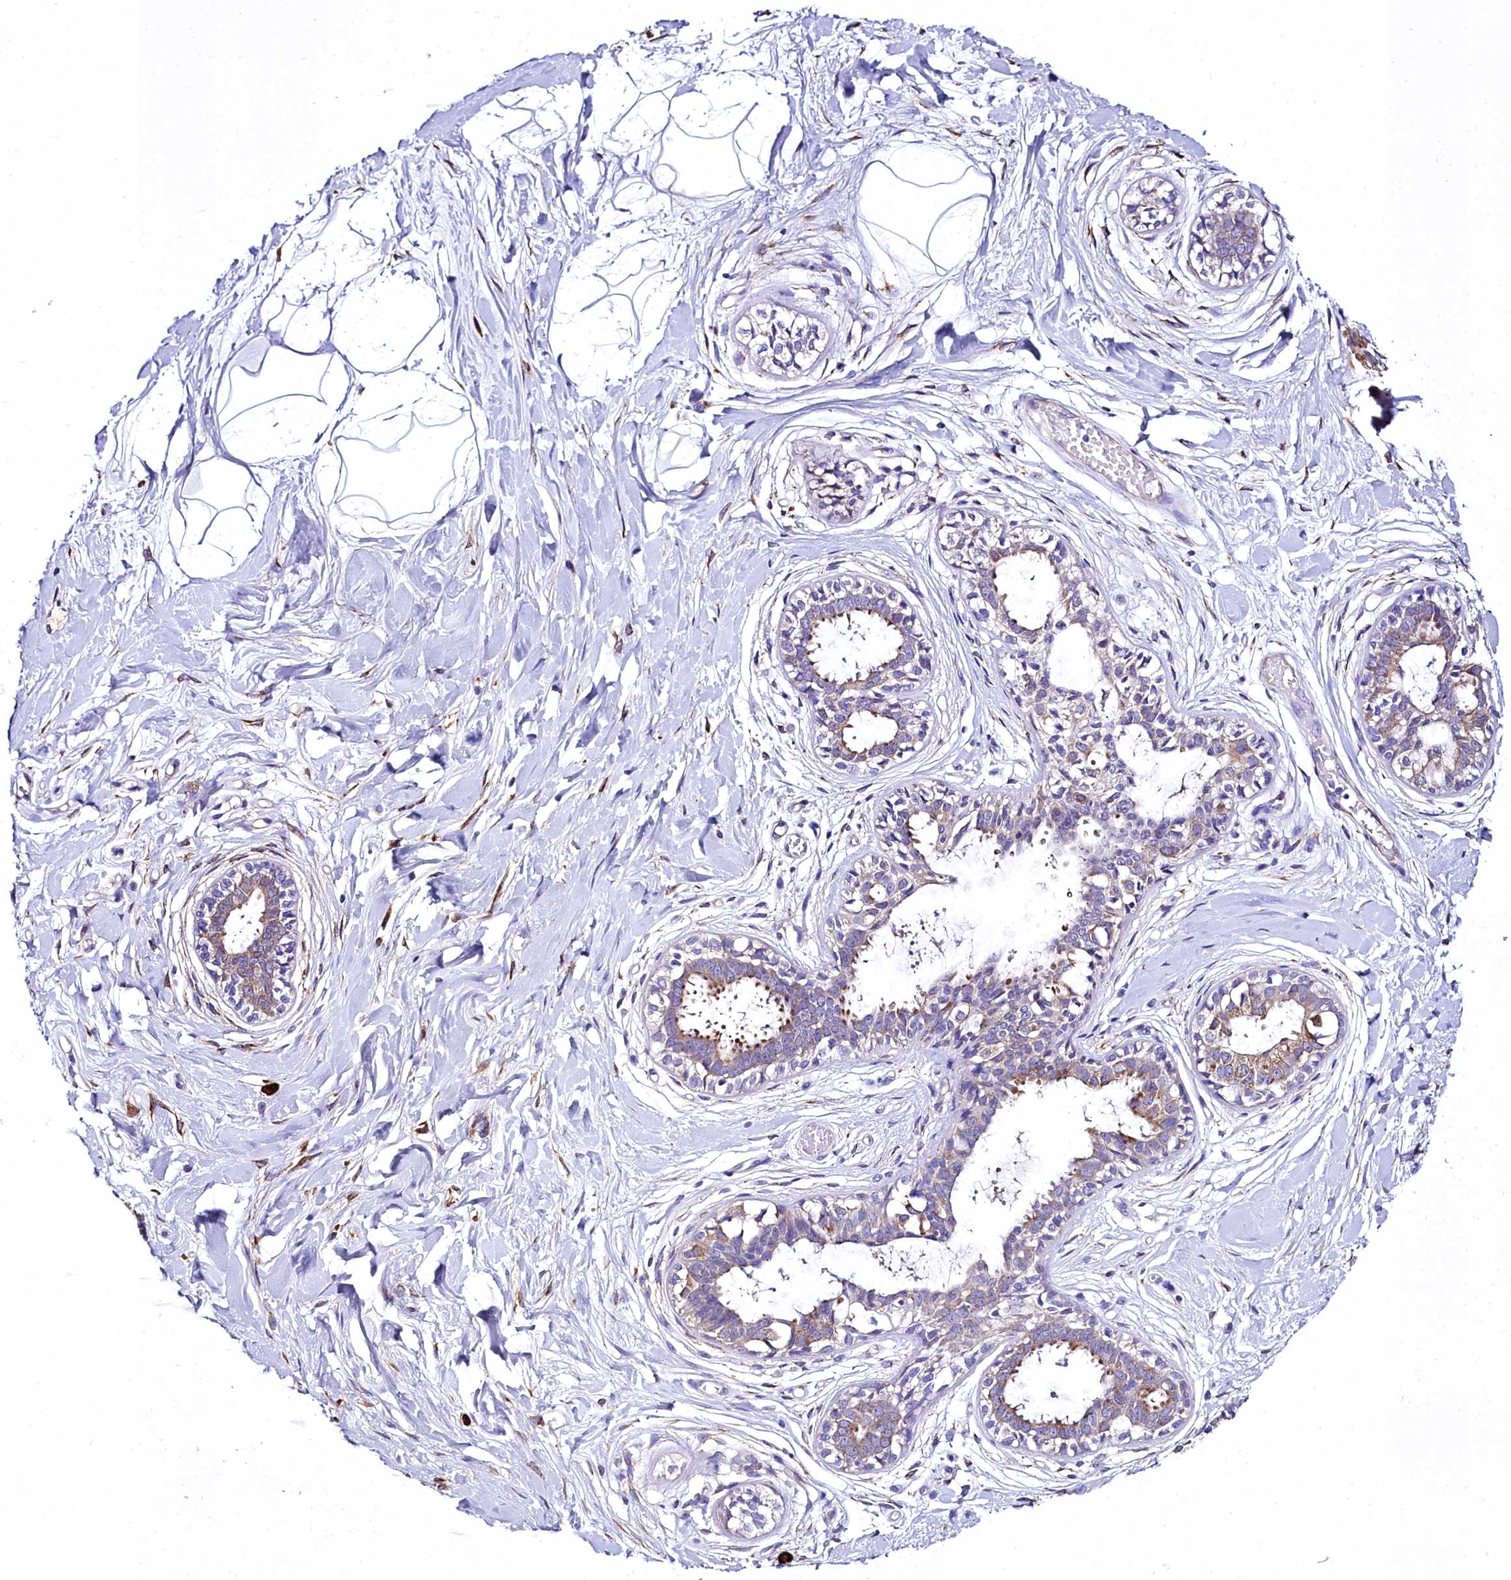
{"staining": {"intensity": "negative", "quantity": "none", "location": "none"}, "tissue": "breast", "cell_type": "Adipocytes", "image_type": "normal", "snomed": [{"axis": "morphology", "description": "Normal tissue, NOS"}, {"axis": "topography", "description": "Breast"}], "caption": "A histopathology image of breast stained for a protein shows no brown staining in adipocytes.", "gene": "TXNDC5", "patient": {"sex": "female", "age": 45}}